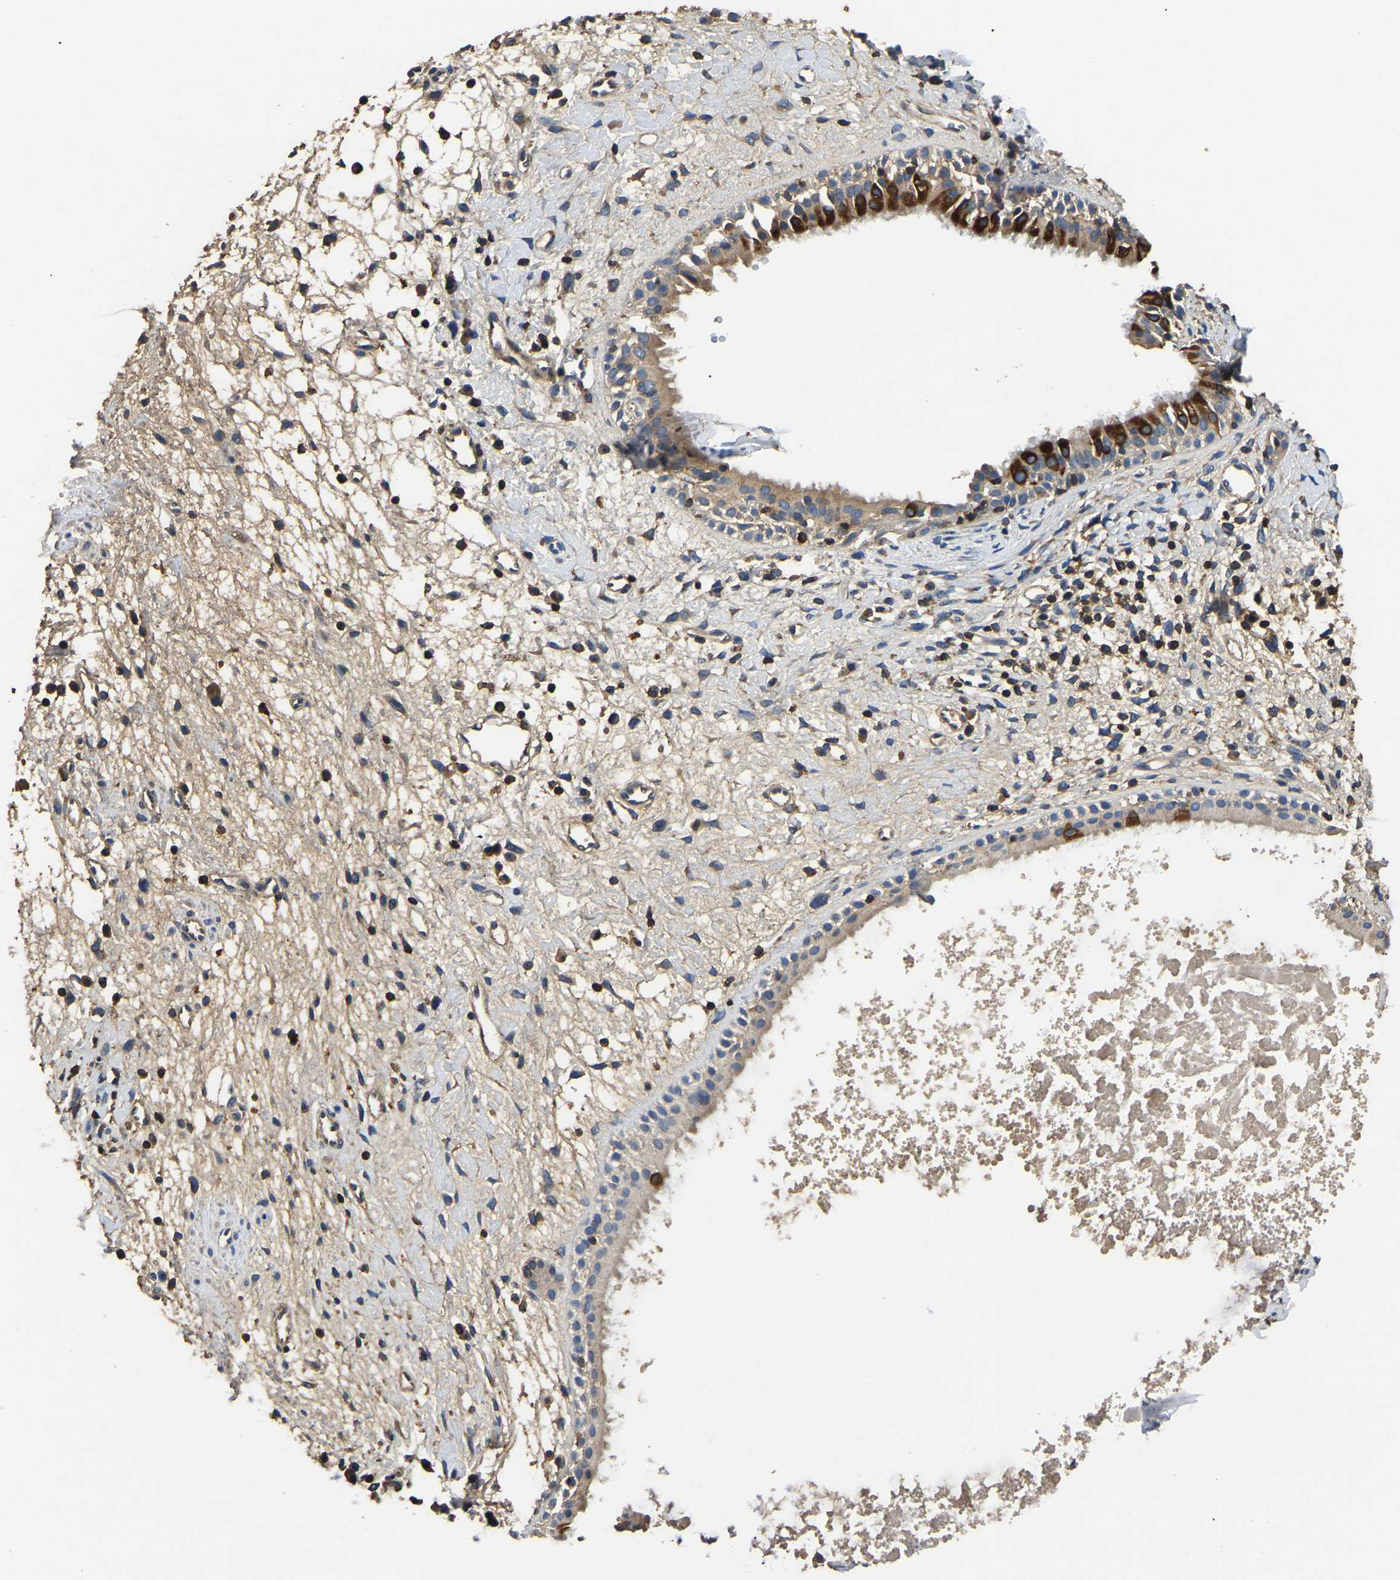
{"staining": {"intensity": "strong", "quantity": "25%-75%", "location": "cytoplasmic/membranous"}, "tissue": "nasopharynx", "cell_type": "Respiratory epithelial cells", "image_type": "normal", "snomed": [{"axis": "morphology", "description": "Normal tissue, NOS"}, {"axis": "topography", "description": "Nasopharynx"}], "caption": "Protein positivity by IHC reveals strong cytoplasmic/membranous positivity in approximately 25%-75% of respiratory epithelial cells in benign nasopharynx.", "gene": "SMPD2", "patient": {"sex": "male", "age": 22}}